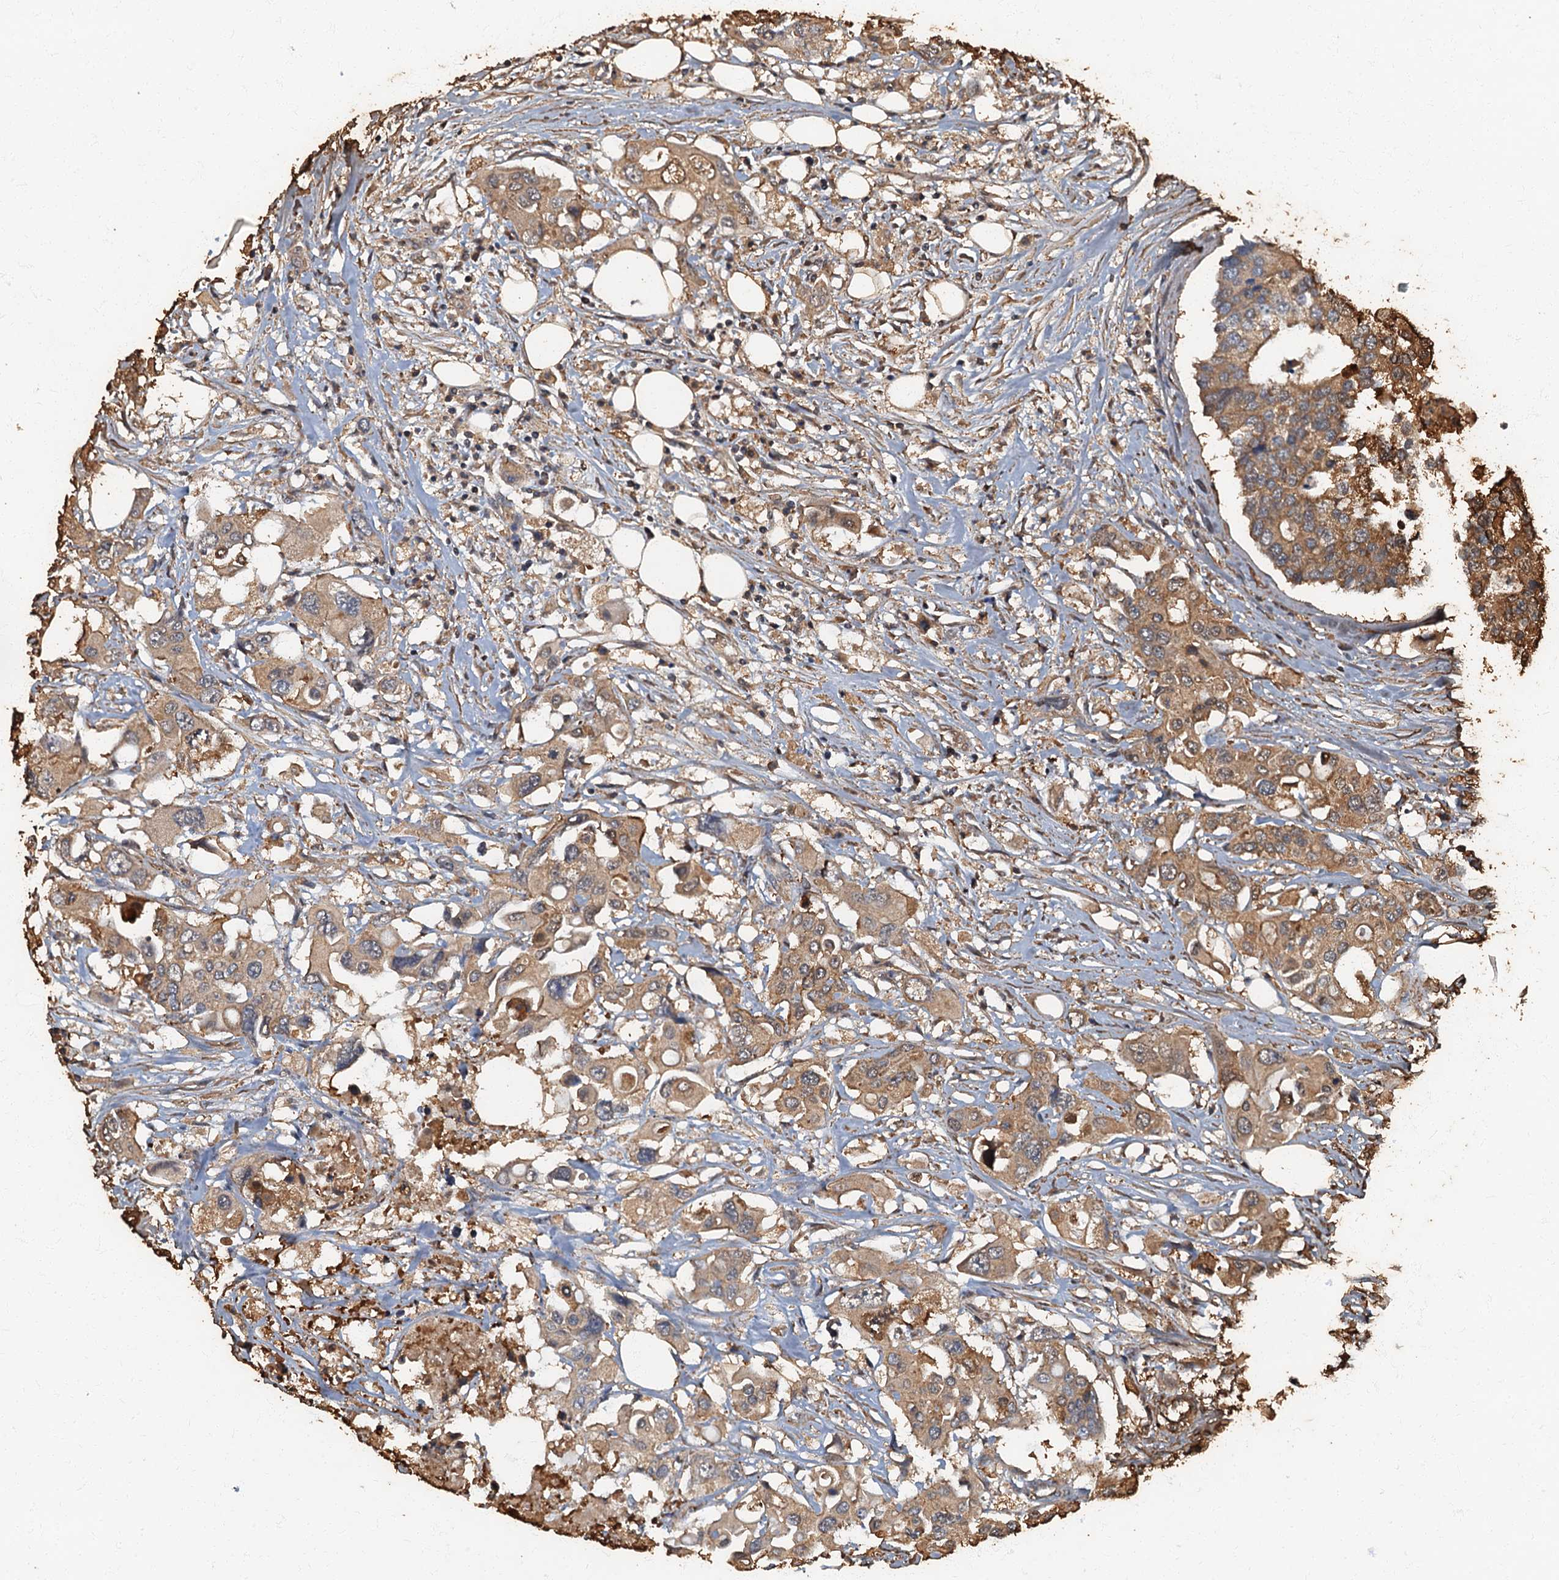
{"staining": {"intensity": "moderate", "quantity": "25%-75%", "location": "cytoplasmic/membranous"}, "tissue": "colorectal cancer", "cell_type": "Tumor cells", "image_type": "cancer", "snomed": [{"axis": "morphology", "description": "Adenocarcinoma, NOS"}, {"axis": "topography", "description": "Colon"}], "caption": "Immunohistochemical staining of human colorectal cancer (adenocarcinoma) displays medium levels of moderate cytoplasmic/membranous protein expression in about 25%-75% of tumor cells.", "gene": "ARL11", "patient": {"sex": "male", "age": 77}}